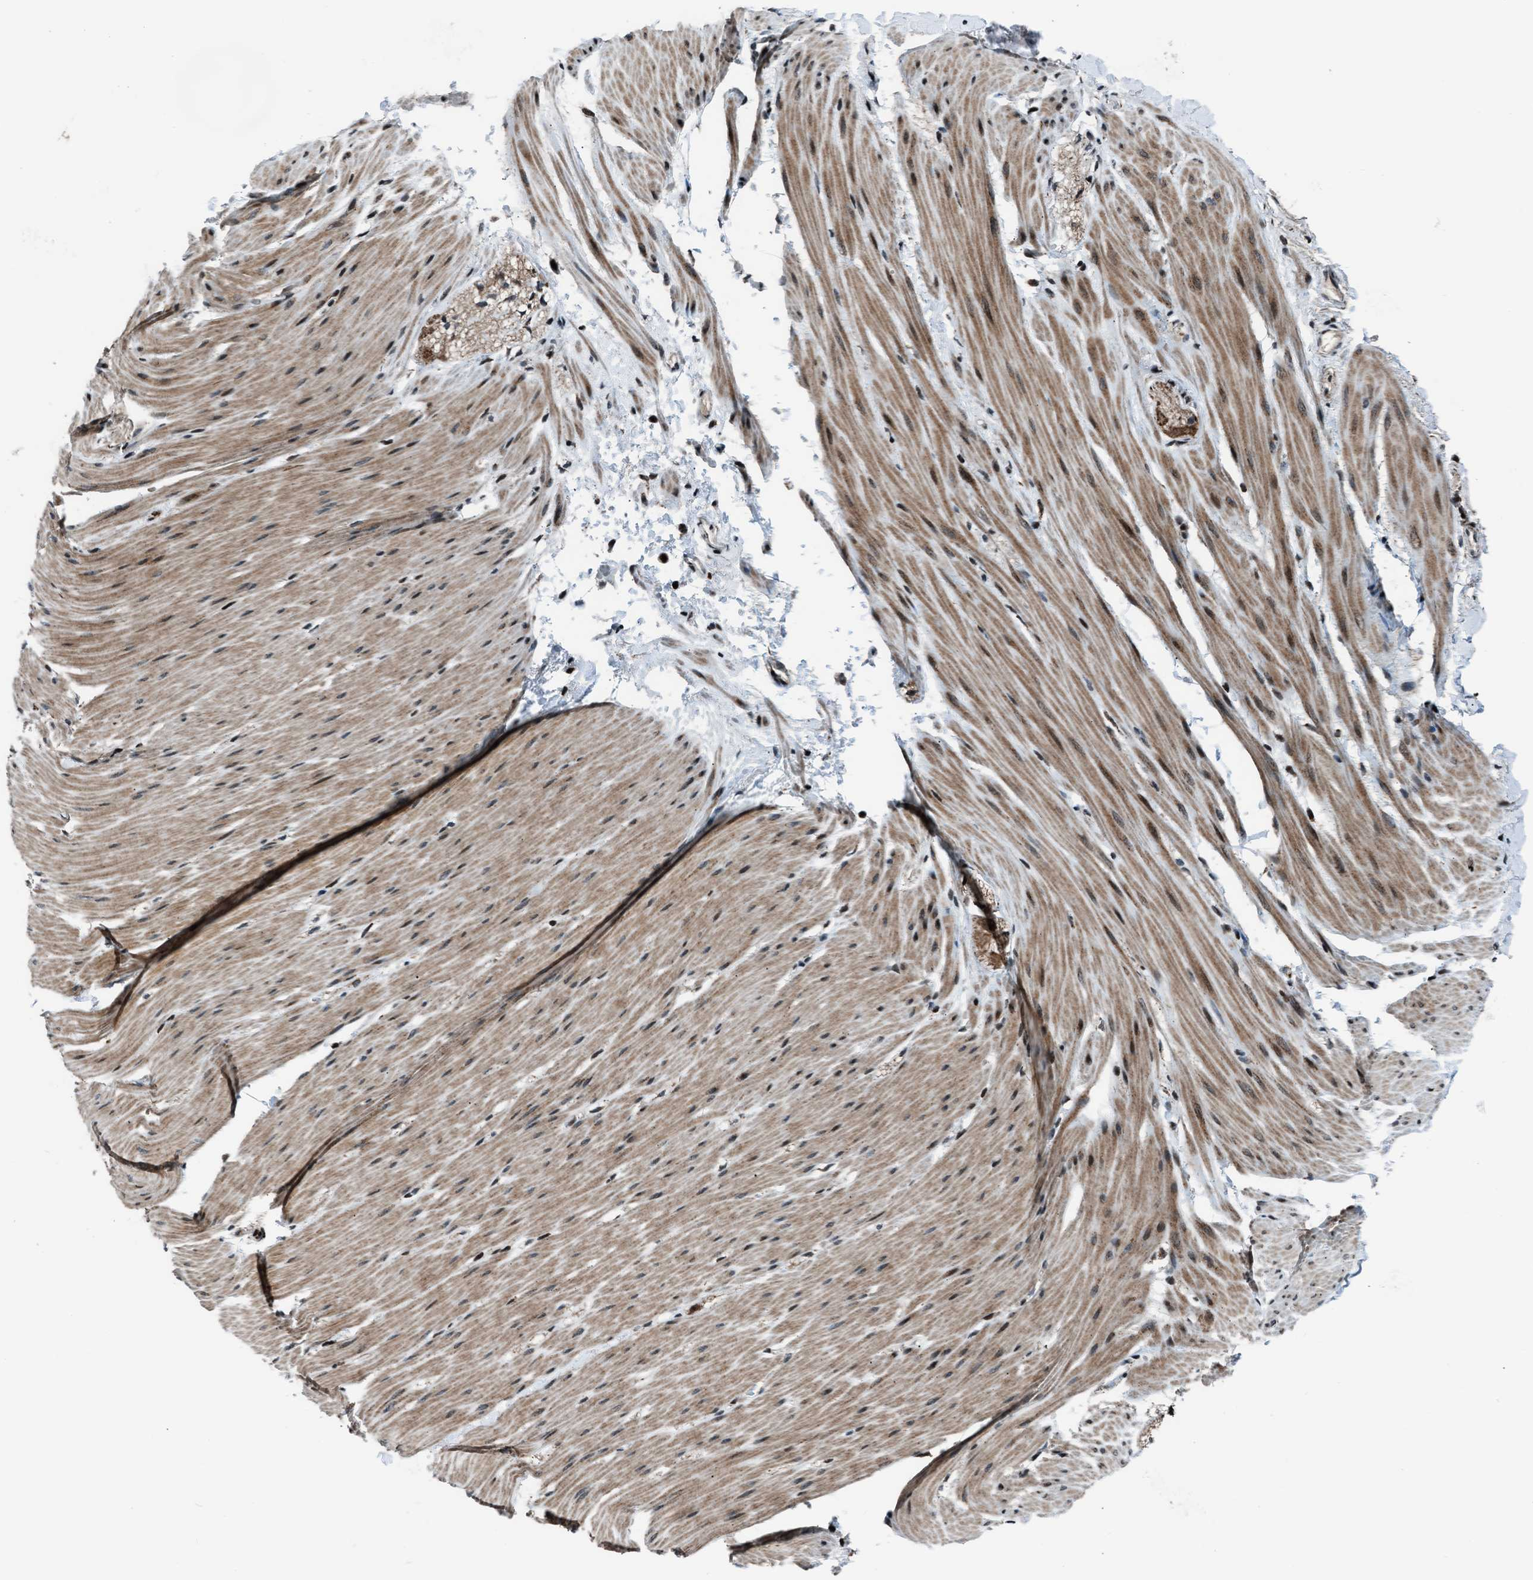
{"staining": {"intensity": "moderate", "quantity": ">75%", "location": "cytoplasmic/membranous,nuclear"}, "tissue": "smooth muscle", "cell_type": "Smooth muscle cells", "image_type": "normal", "snomed": [{"axis": "morphology", "description": "Normal tissue, NOS"}, {"axis": "topography", "description": "Smooth muscle"}, {"axis": "topography", "description": "Colon"}], "caption": "Normal smooth muscle displays moderate cytoplasmic/membranous,nuclear staining in about >75% of smooth muscle cells, visualized by immunohistochemistry. (DAB IHC, brown staining for protein, blue staining for nuclei).", "gene": "MORC3", "patient": {"sex": "male", "age": 67}}